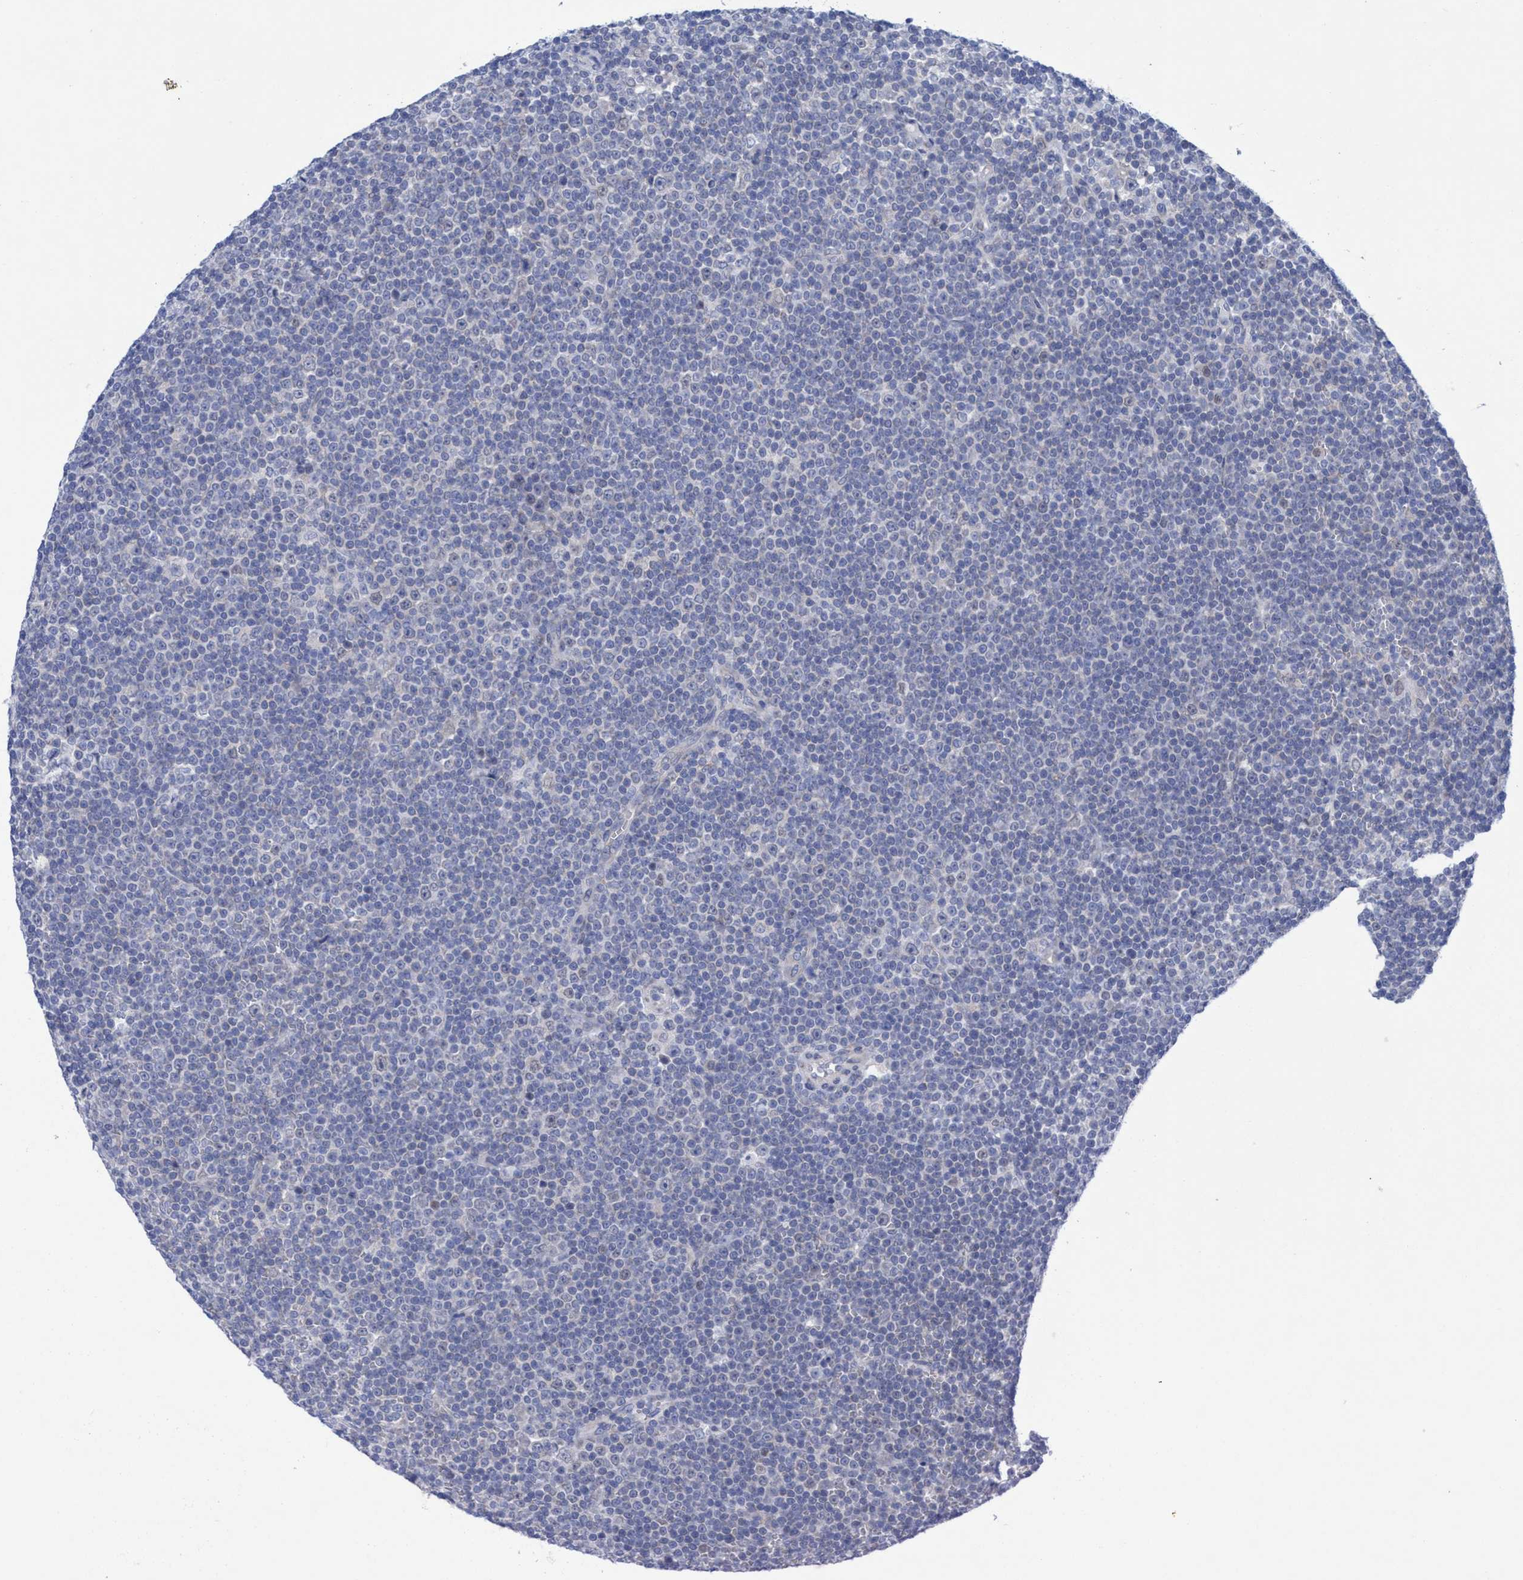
{"staining": {"intensity": "weak", "quantity": "<25%", "location": "cytoplasmic/membranous"}, "tissue": "lymphoma", "cell_type": "Tumor cells", "image_type": "cancer", "snomed": [{"axis": "morphology", "description": "Malignant lymphoma, non-Hodgkin's type, Low grade"}, {"axis": "topography", "description": "Lymph node"}], "caption": "Tumor cells are negative for brown protein staining in lymphoma.", "gene": "RSAD1", "patient": {"sex": "female", "age": 67}}